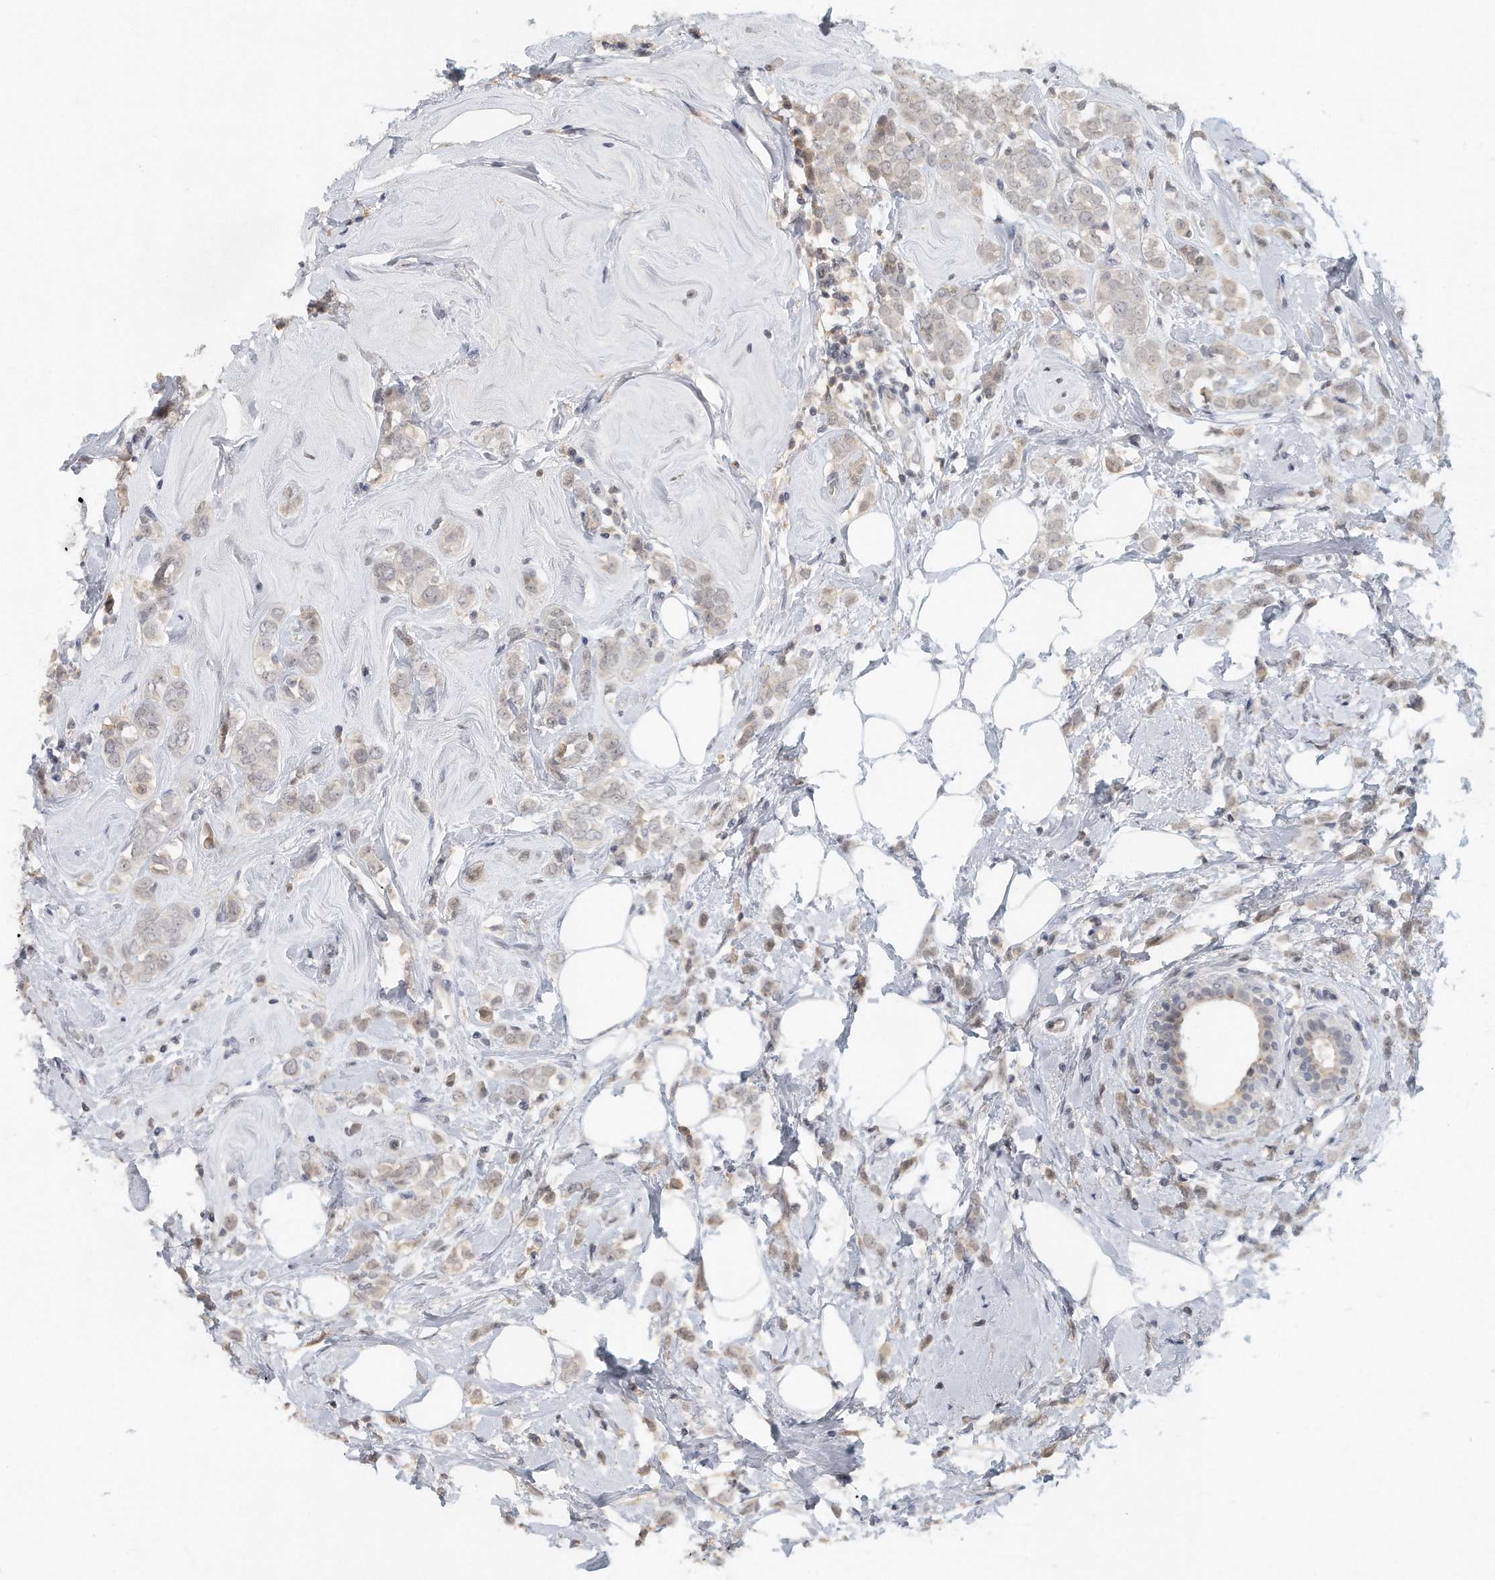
{"staining": {"intensity": "weak", "quantity": "25%-75%", "location": "nuclear"}, "tissue": "breast cancer", "cell_type": "Tumor cells", "image_type": "cancer", "snomed": [{"axis": "morphology", "description": "Lobular carcinoma"}, {"axis": "topography", "description": "Breast"}], "caption": "Lobular carcinoma (breast) stained for a protein (brown) demonstrates weak nuclear positive expression in approximately 25%-75% of tumor cells.", "gene": "DDX43", "patient": {"sex": "female", "age": 47}}